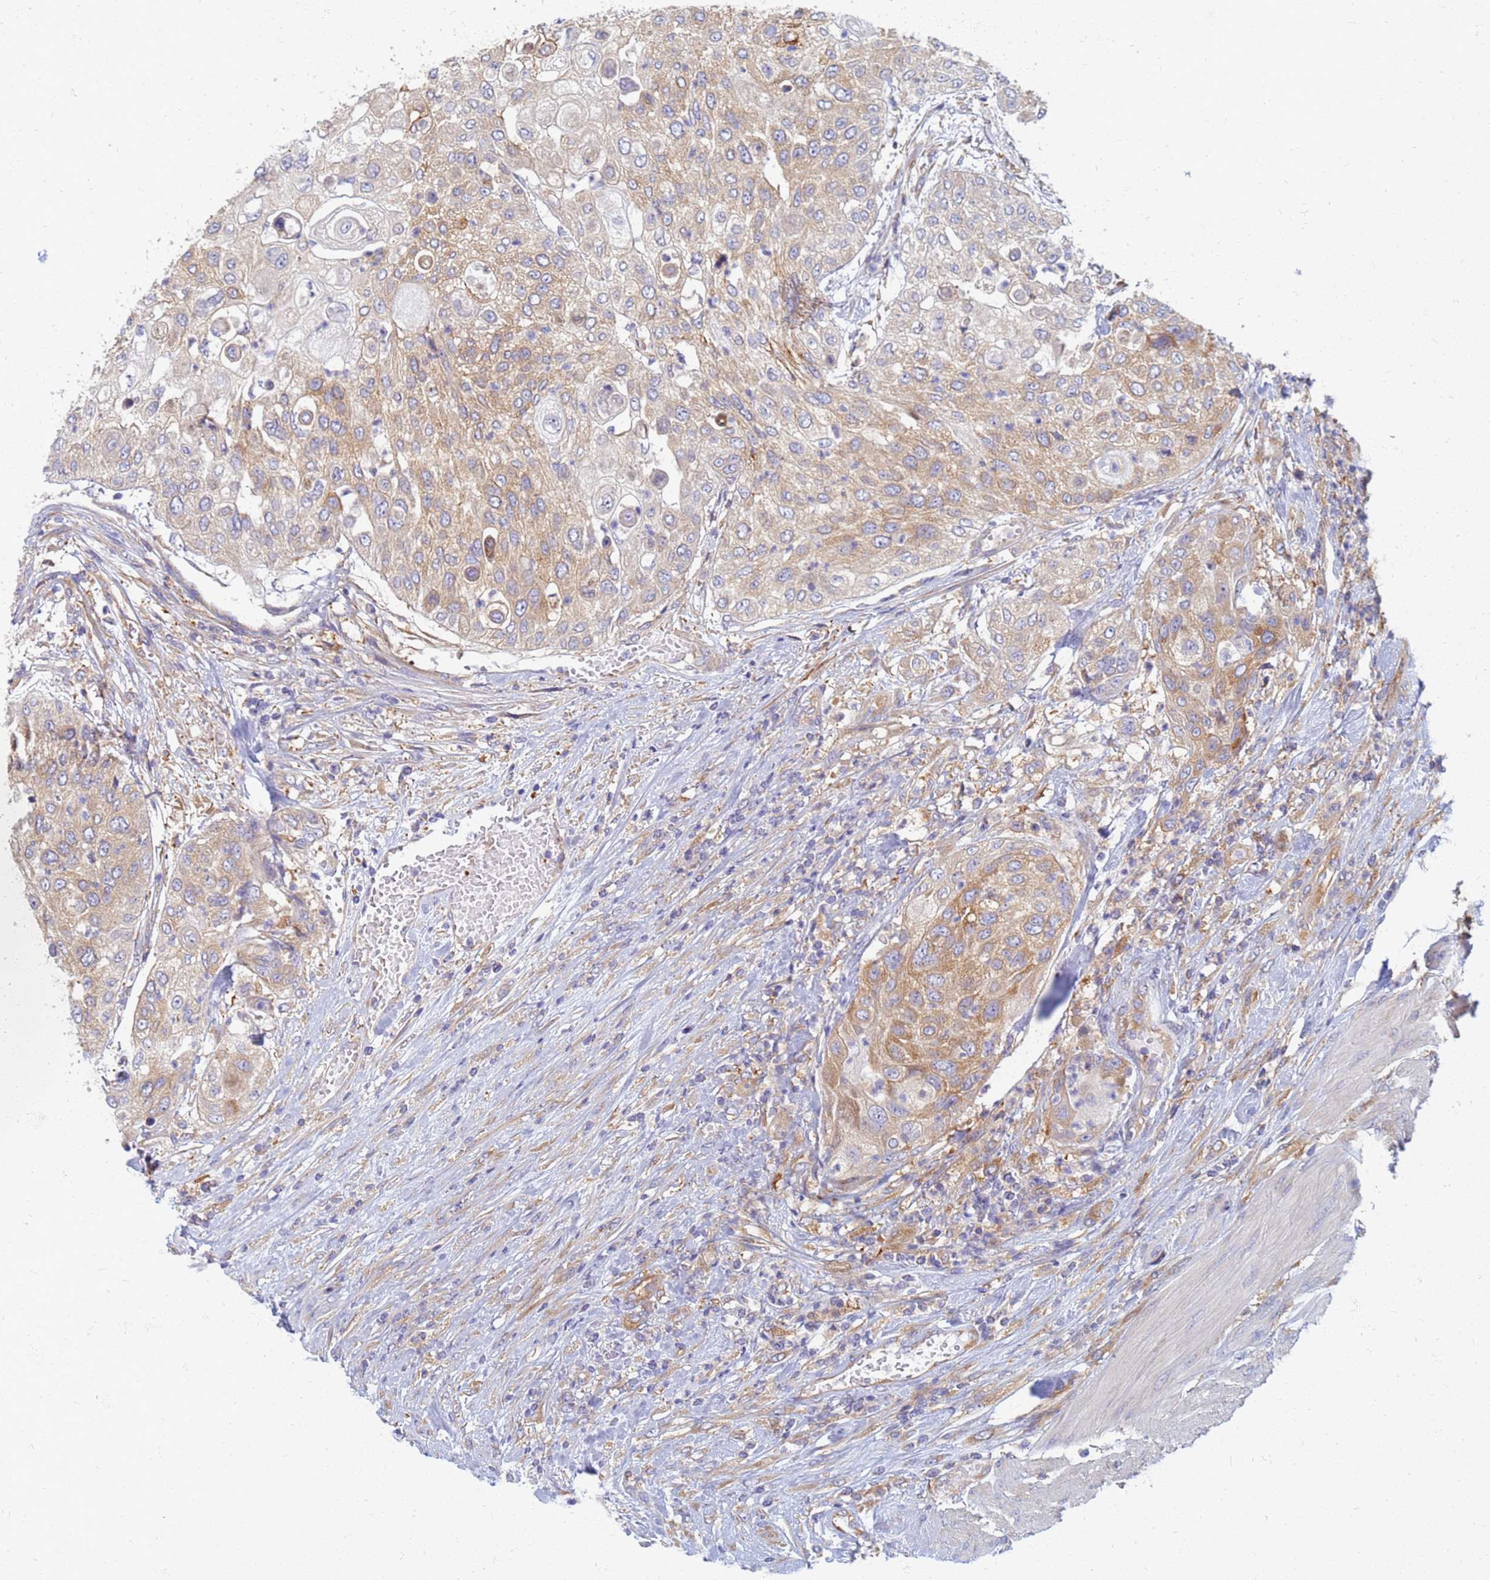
{"staining": {"intensity": "moderate", "quantity": "25%-75%", "location": "cytoplasmic/membranous"}, "tissue": "urothelial cancer", "cell_type": "Tumor cells", "image_type": "cancer", "snomed": [{"axis": "morphology", "description": "Urothelial carcinoma, High grade"}, {"axis": "topography", "description": "Urinary bladder"}], "caption": "Protein analysis of urothelial cancer tissue reveals moderate cytoplasmic/membranous expression in approximately 25%-75% of tumor cells. The staining was performed using DAB to visualize the protein expression in brown, while the nuclei were stained in blue with hematoxylin (Magnification: 20x).", "gene": "EEA1", "patient": {"sex": "female", "age": 79}}